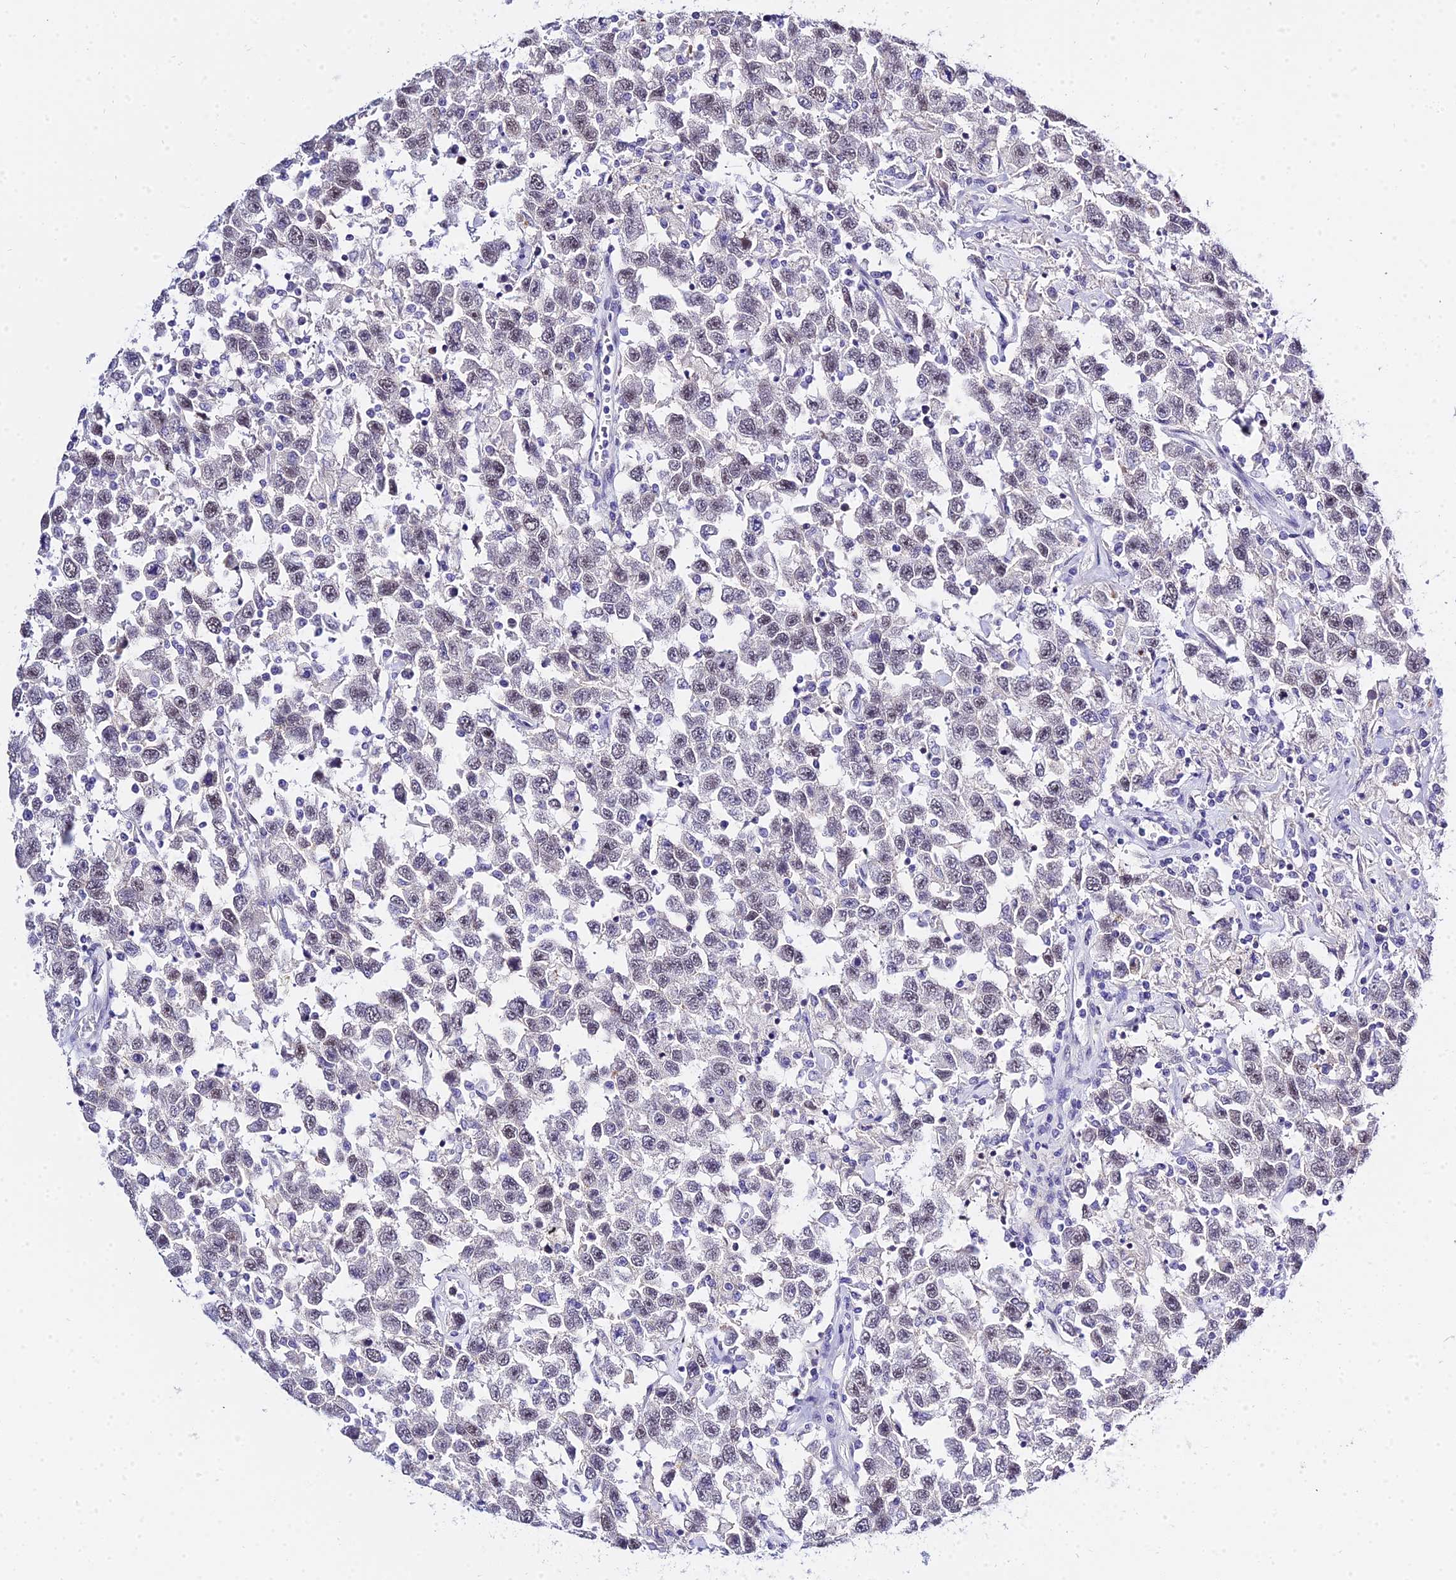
{"staining": {"intensity": "moderate", "quantity": "25%-75%", "location": "nuclear"}, "tissue": "testis cancer", "cell_type": "Tumor cells", "image_type": "cancer", "snomed": [{"axis": "morphology", "description": "Seminoma, NOS"}, {"axis": "topography", "description": "Testis"}], "caption": "Testis cancer (seminoma) stained with IHC shows moderate nuclear expression in about 25%-75% of tumor cells.", "gene": "ZNF628", "patient": {"sex": "male", "age": 41}}